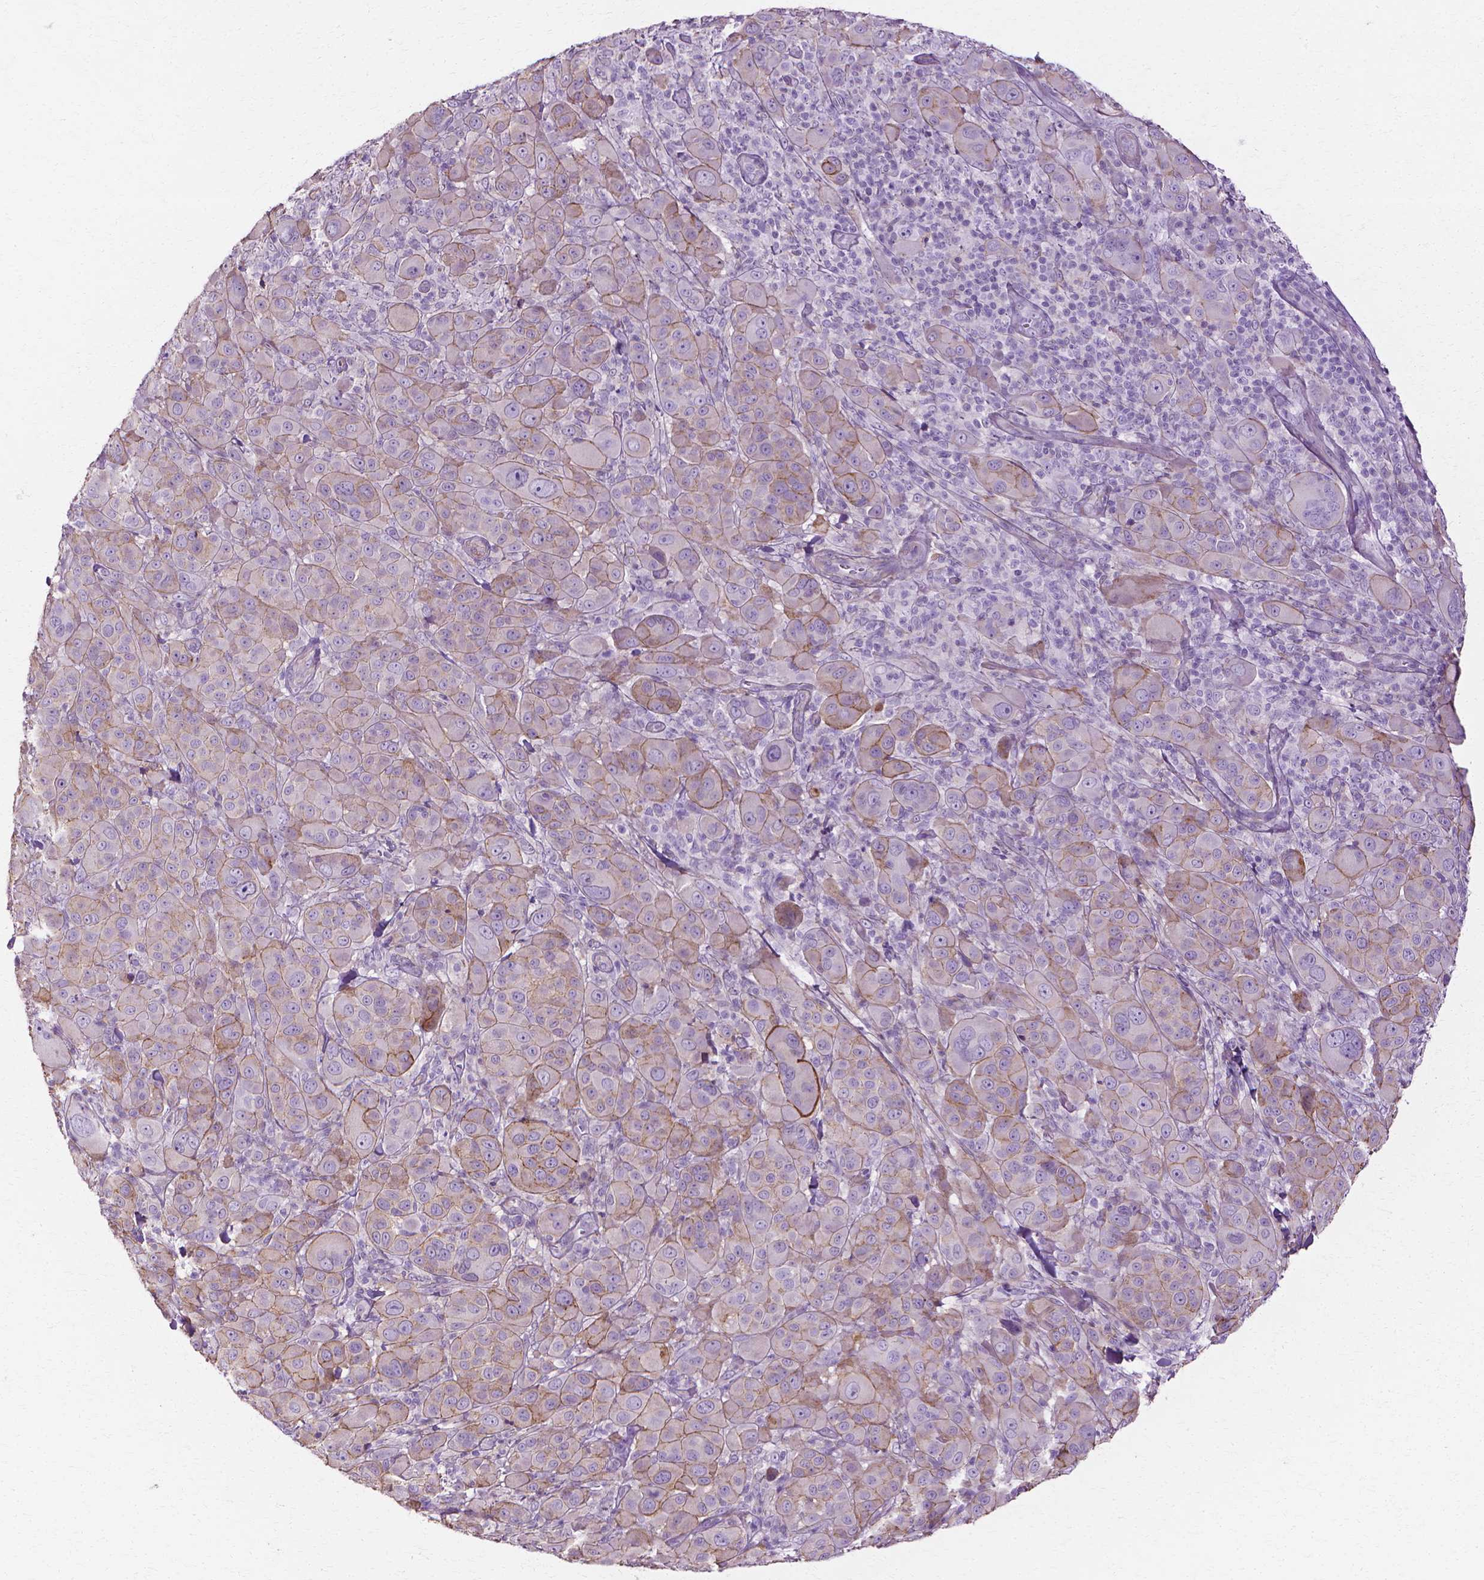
{"staining": {"intensity": "weak", "quantity": "<25%", "location": "cytoplasmic/membranous"}, "tissue": "melanoma", "cell_type": "Tumor cells", "image_type": "cancer", "snomed": [{"axis": "morphology", "description": "Malignant melanoma, NOS"}, {"axis": "topography", "description": "Skin"}], "caption": "Tumor cells show no significant expression in malignant melanoma. (Stains: DAB (3,3'-diaminobenzidine) immunohistochemistry with hematoxylin counter stain, Microscopy: brightfield microscopy at high magnification).", "gene": "CFAP157", "patient": {"sex": "female", "age": 87}}